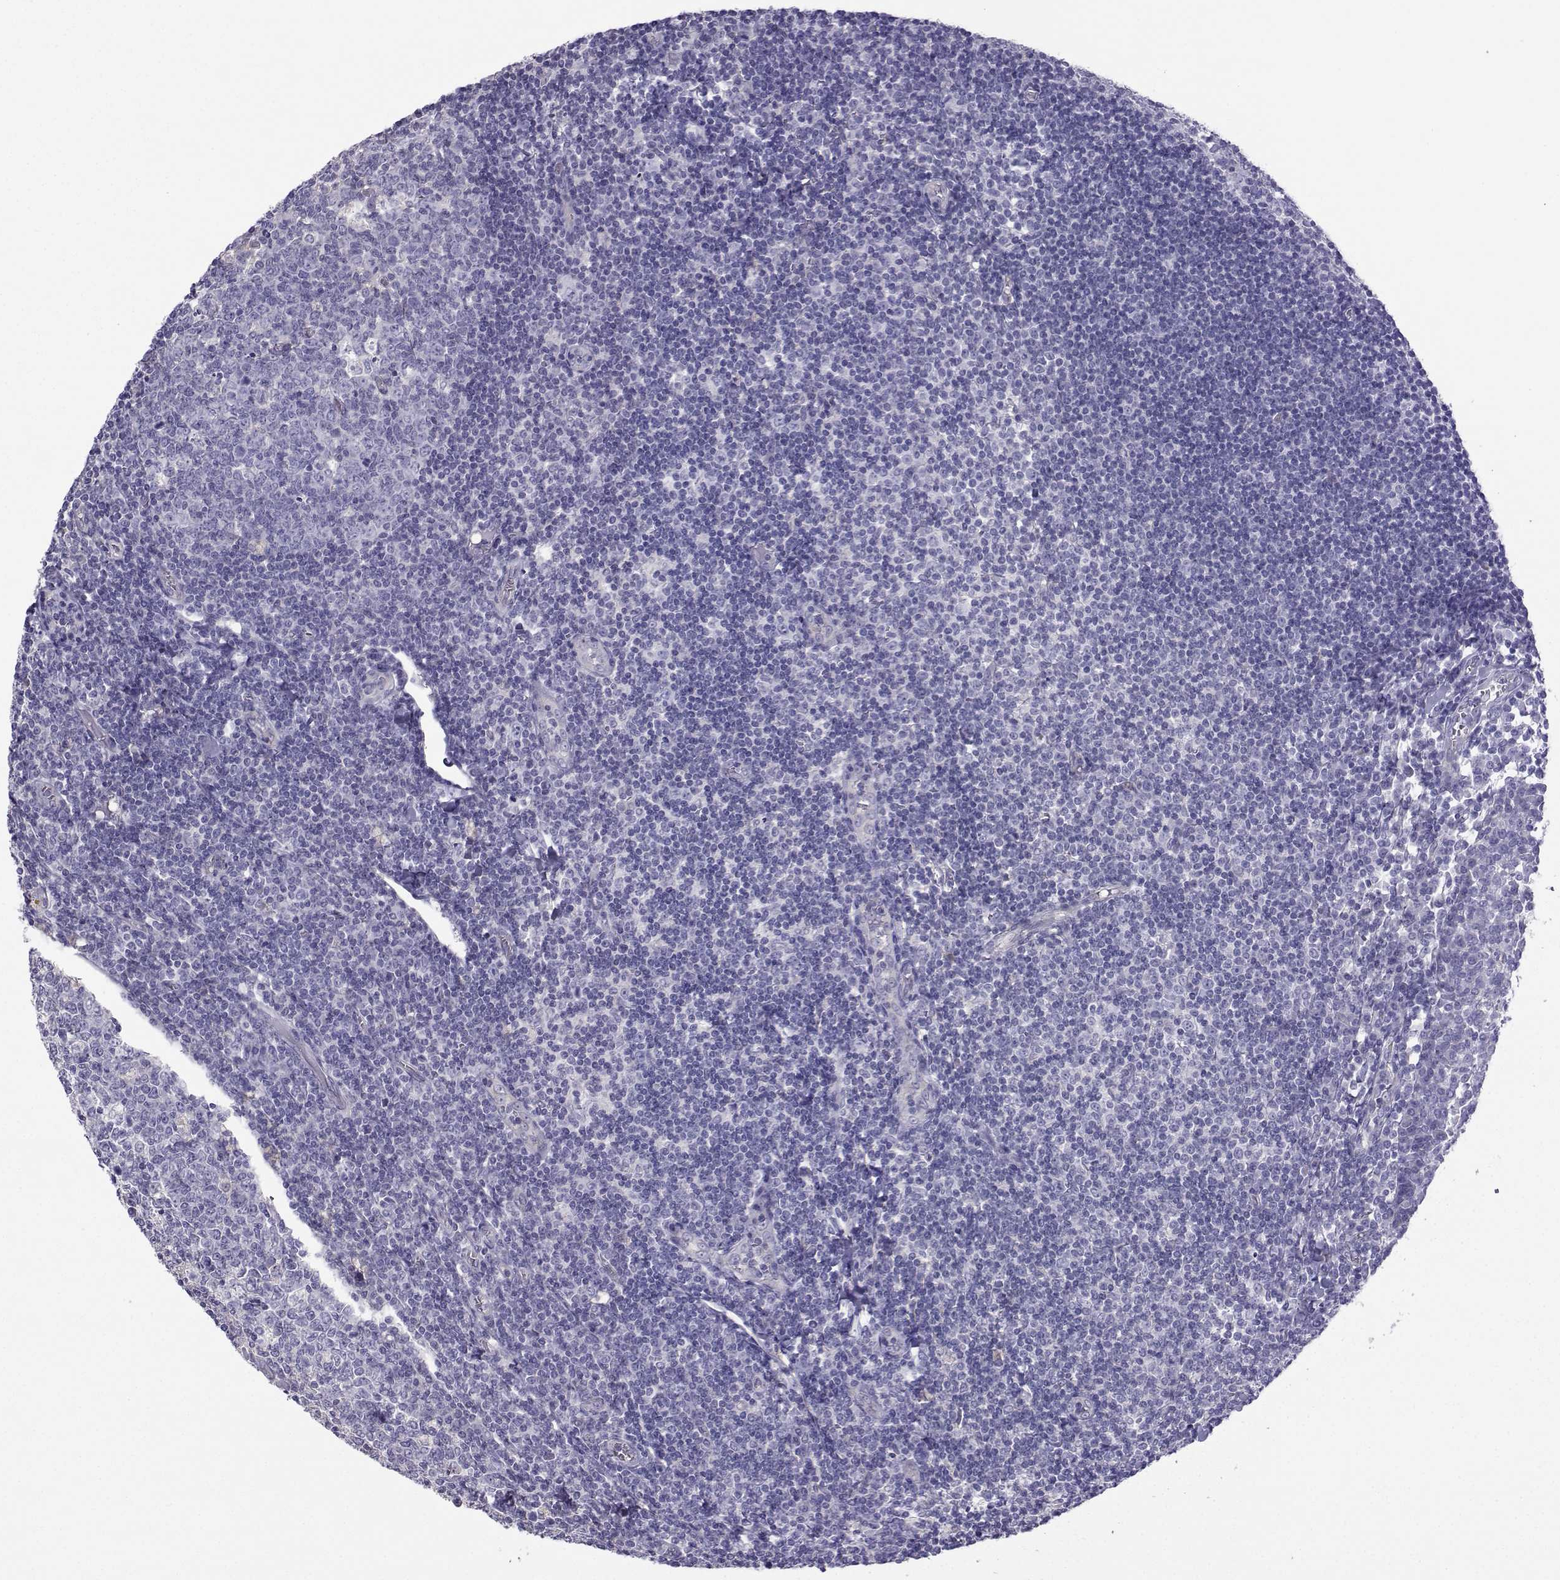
{"staining": {"intensity": "negative", "quantity": "none", "location": "none"}, "tissue": "tonsil", "cell_type": "Germinal center cells", "image_type": "normal", "snomed": [{"axis": "morphology", "description": "Normal tissue, NOS"}, {"axis": "topography", "description": "Tonsil"}], "caption": "Germinal center cells are negative for brown protein staining in normal tonsil. (DAB immunohistochemistry, high magnification).", "gene": "CFAP70", "patient": {"sex": "female", "age": 12}}